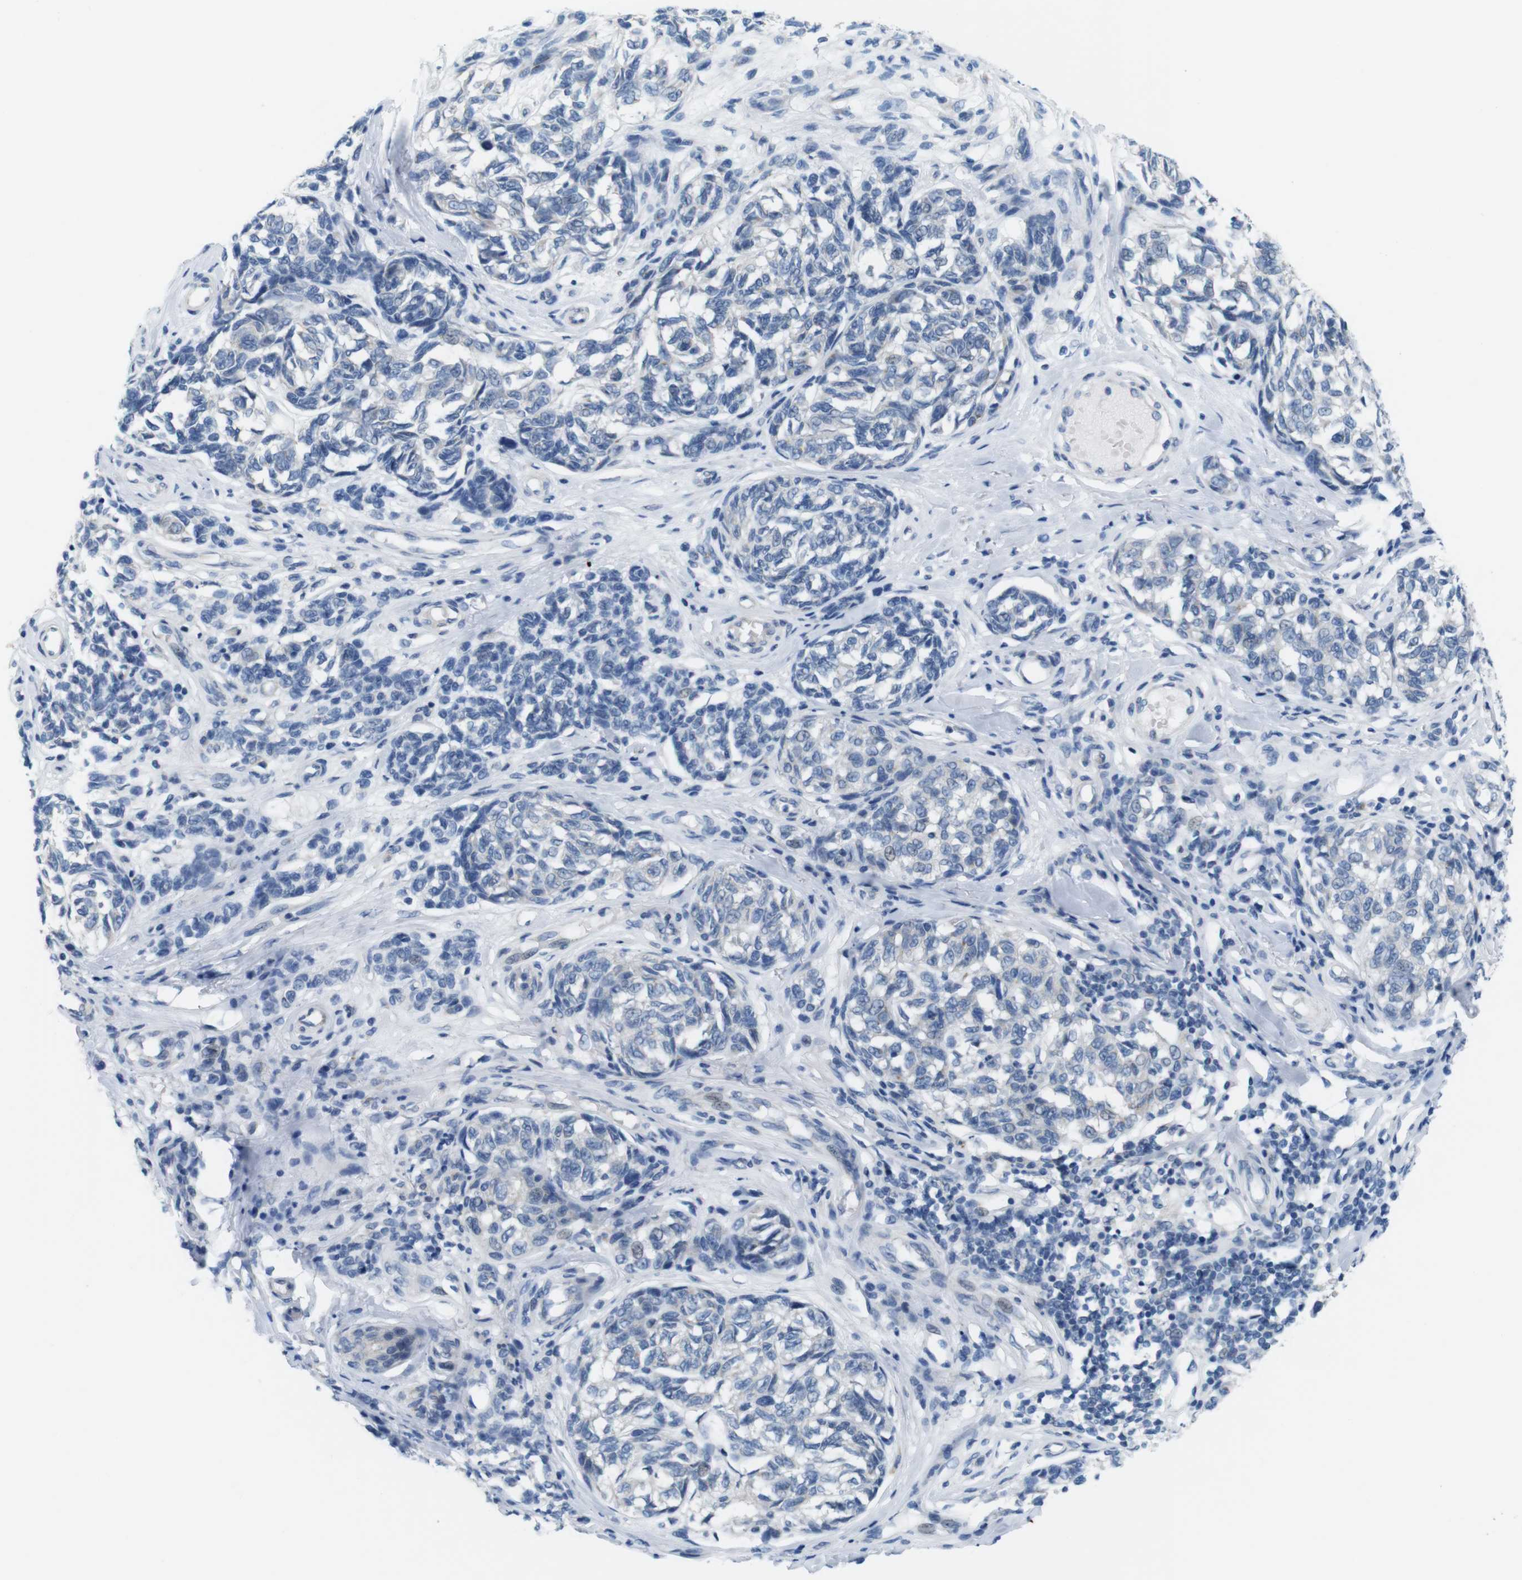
{"staining": {"intensity": "negative", "quantity": "none", "location": "none"}, "tissue": "melanoma", "cell_type": "Tumor cells", "image_type": "cancer", "snomed": [{"axis": "morphology", "description": "Malignant melanoma, NOS"}, {"axis": "topography", "description": "Skin"}], "caption": "IHC photomicrograph of malignant melanoma stained for a protein (brown), which demonstrates no expression in tumor cells.", "gene": "GOLGA2", "patient": {"sex": "female", "age": 64}}